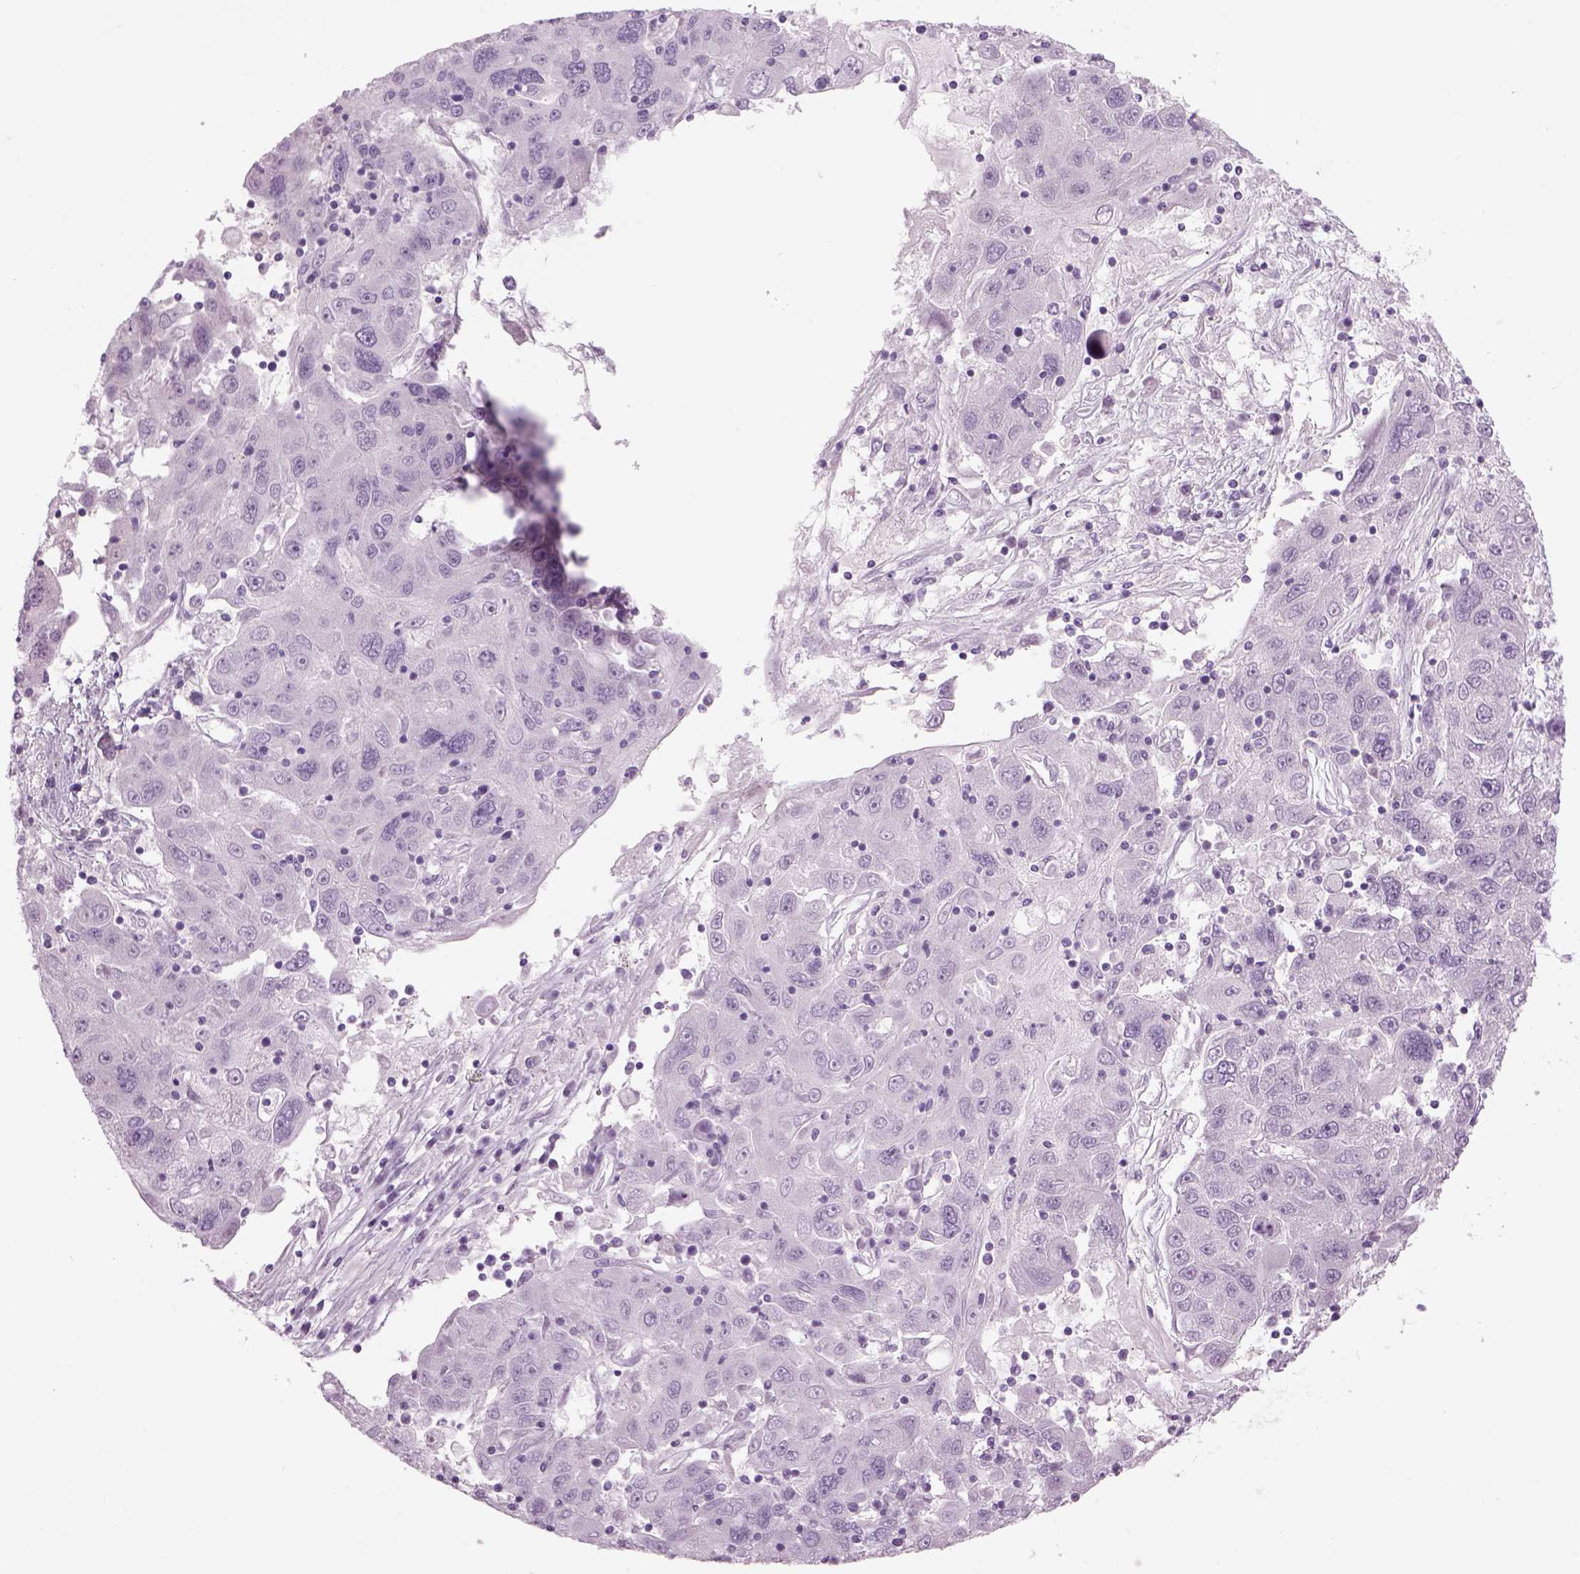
{"staining": {"intensity": "negative", "quantity": "none", "location": "none"}, "tissue": "stomach cancer", "cell_type": "Tumor cells", "image_type": "cancer", "snomed": [{"axis": "morphology", "description": "Adenocarcinoma, NOS"}, {"axis": "topography", "description": "Stomach"}], "caption": "Immunohistochemical staining of adenocarcinoma (stomach) displays no significant staining in tumor cells.", "gene": "MDH1B", "patient": {"sex": "male", "age": 56}}